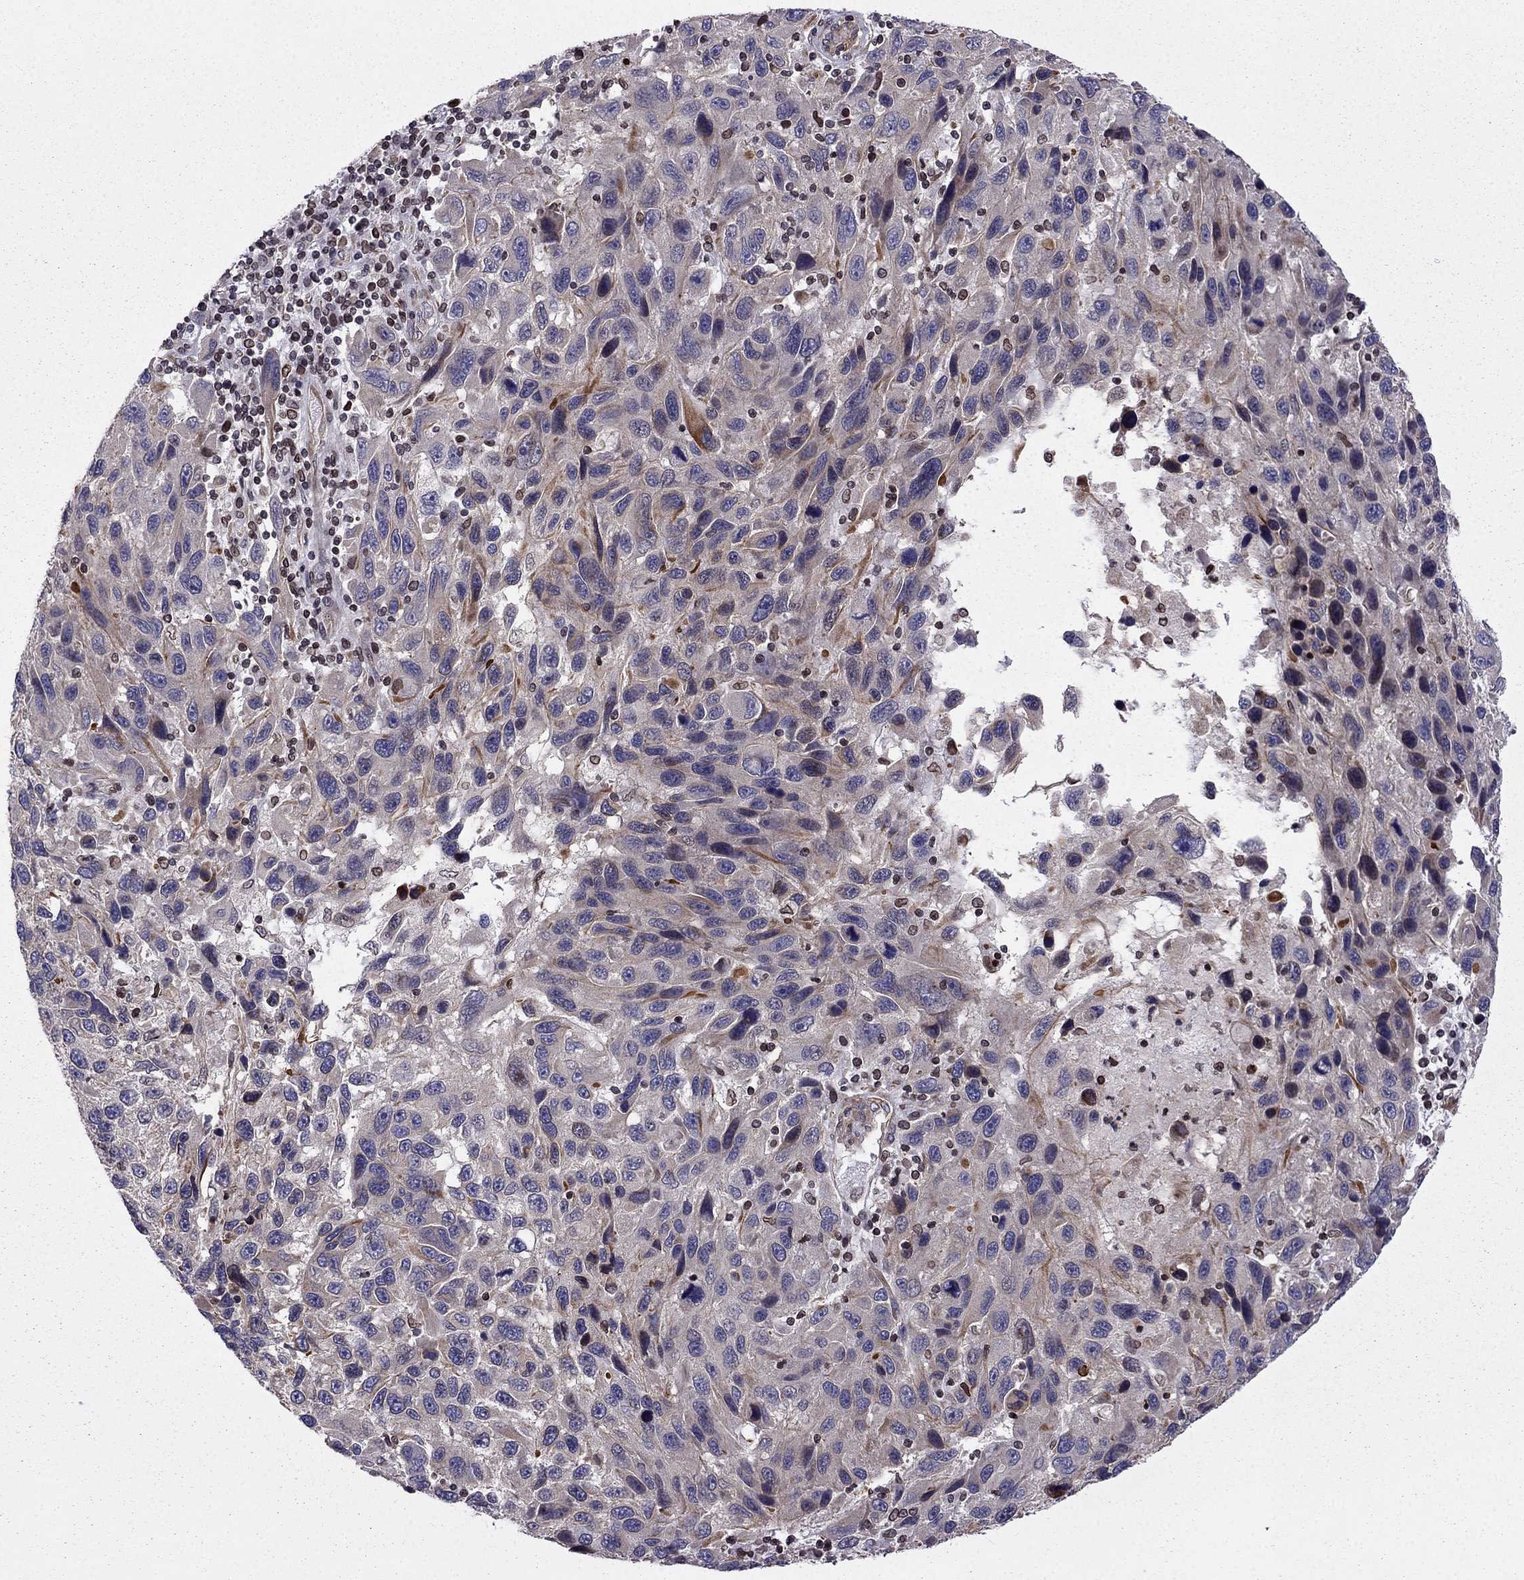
{"staining": {"intensity": "moderate", "quantity": "<25%", "location": "cytoplasmic/membranous"}, "tissue": "melanoma", "cell_type": "Tumor cells", "image_type": "cancer", "snomed": [{"axis": "morphology", "description": "Malignant melanoma, NOS"}, {"axis": "topography", "description": "Skin"}], "caption": "This micrograph displays IHC staining of human melanoma, with low moderate cytoplasmic/membranous expression in approximately <25% of tumor cells.", "gene": "CDC42BPA", "patient": {"sex": "male", "age": 53}}